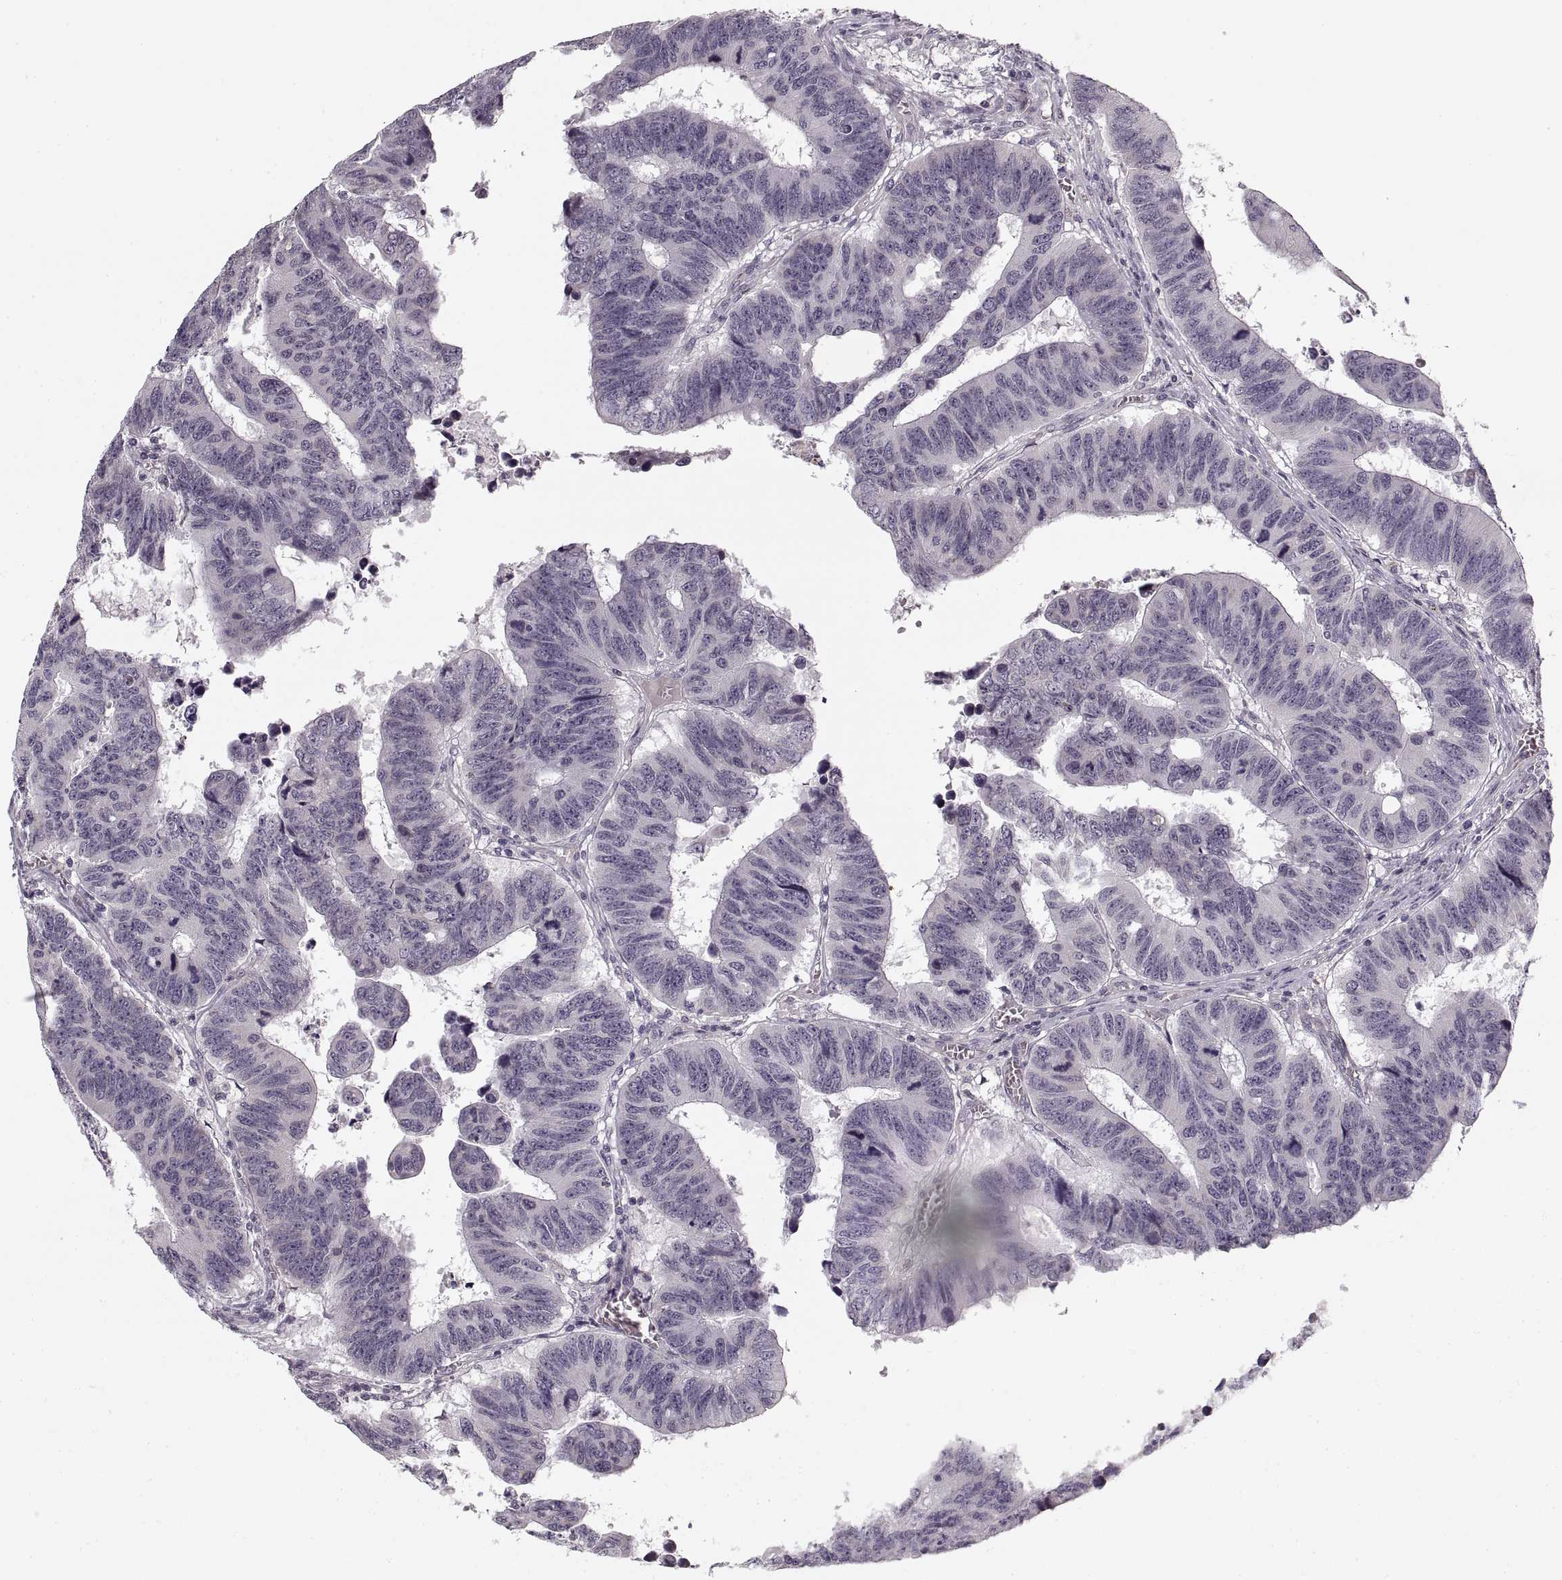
{"staining": {"intensity": "negative", "quantity": "none", "location": "none"}, "tissue": "colorectal cancer", "cell_type": "Tumor cells", "image_type": "cancer", "snomed": [{"axis": "morphology", "description": "Adenocarcinoma, NOS"}, {"axis": "topography", "description": "Appendix"}, {"axis": "topography", "description": "Colon"}, {"axis": "topography", "description": "Cecum"}, {"axis": "topography", "description": "Colon asc"}], "caption": "The histopathology image exhibits no staining of tumor cells in colorectal cancer.", "gene": "ASIC3", "patient": {"sex": "female", "age": 85}}